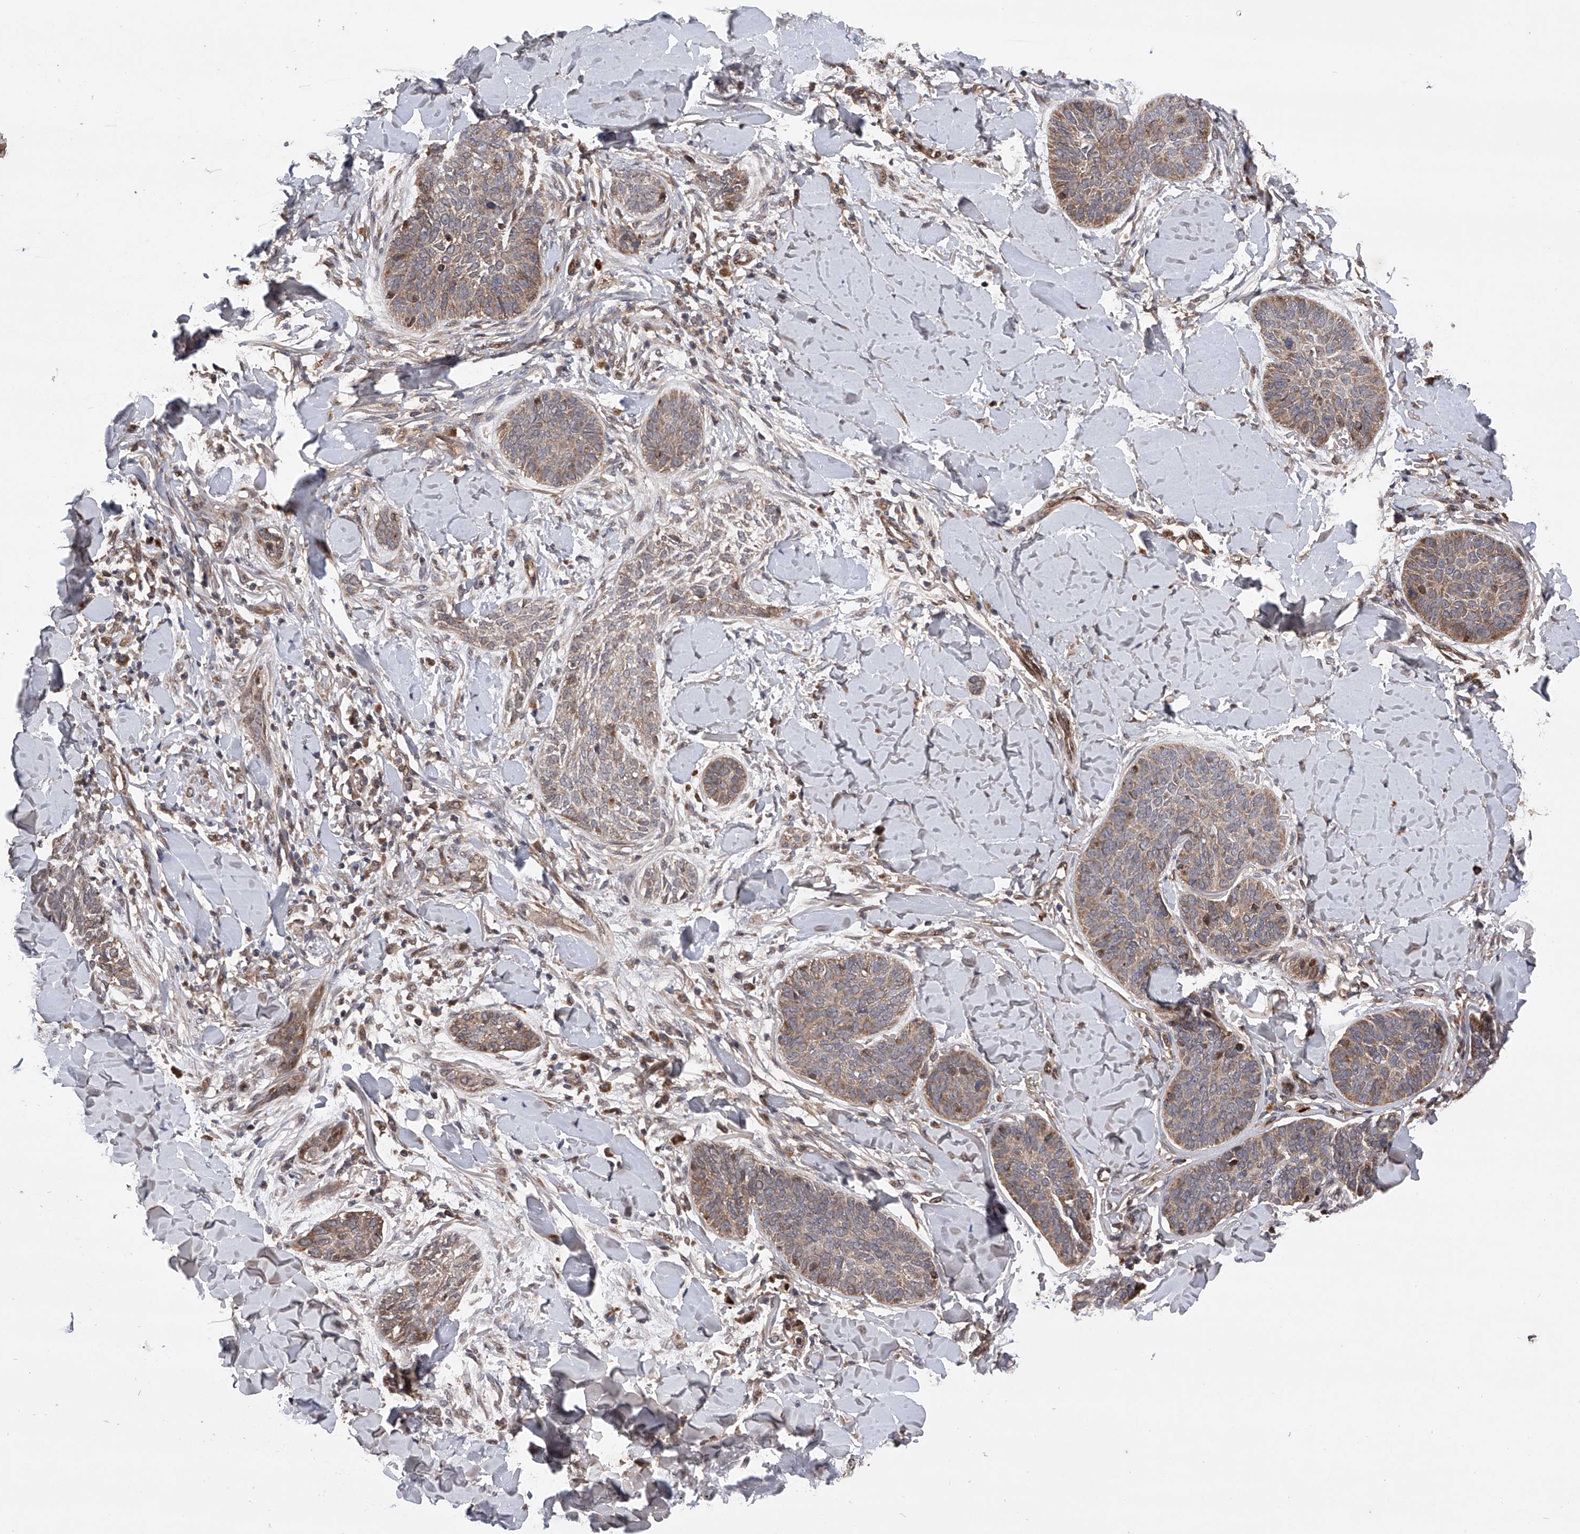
{"staining": {"intensity": "moderate", "quantity": "25%-75%", "location": "cytoplasmic/membranous"}, "tissue": "skin cancer", "cell_type": "Tumor cells", "image_type": "cancer", "snomed": [{"axis": "morphology", "description": "Basal cell carcinoma"}, {"axis": "topography", "description": "Skin"}], "caption": "Immunohistochemistry (DAB) staining of skin basal cell carcinoma exhibits moderate cytoplasmic/membranous protein expression in about 25%-75% of tumor cells.", "gene": "MAP3K11", "patient": {"sex": "male", "age": 85}}